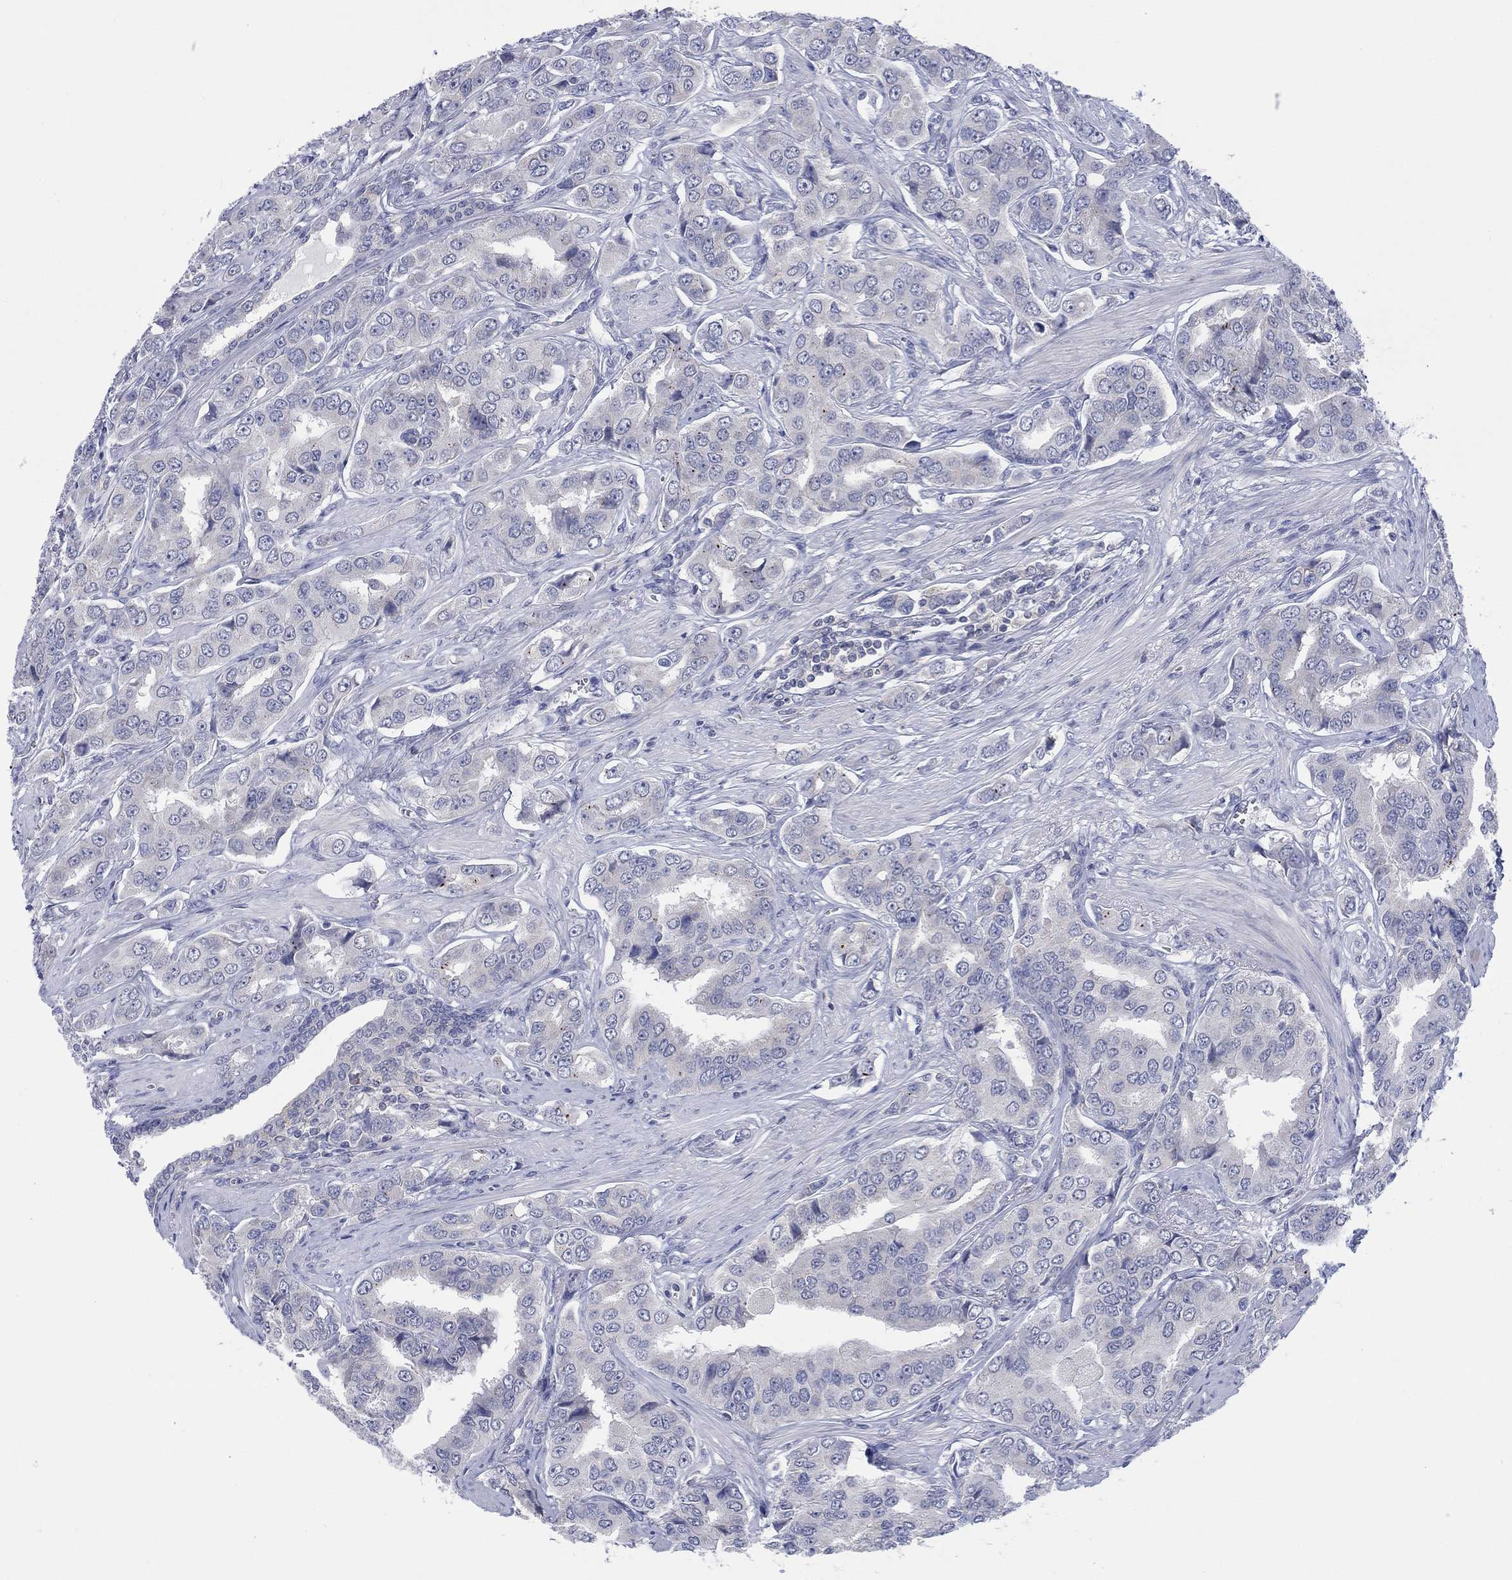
{"staining": {"intensity": "negative", "quantity": "none", "location": "none"}, "tissue": "prostate cancer", "cell_type": "Tumor cells", "image_type": "cancer", "snomed": [{"axis": "morphology", "description": "Adenocarcinoma, NOS"}, {"axis": "topography", "description": "Prostate and seminal vesicle, NOS"}, {"axis": "topography", "description": "Prostate"}], "caption": "High power microscopy image of an IHC histopathology image of prostate adenocarcinoma, revealing no significant positivity in tumor cells. (Stains: DAB immunohistochemistry (IHC) with hematoxylin counter stain, Microscopy: brightfield microscopy at high magnification).", "gene": "FER1L6", "patient": {"sex": "male", "age": 69}}